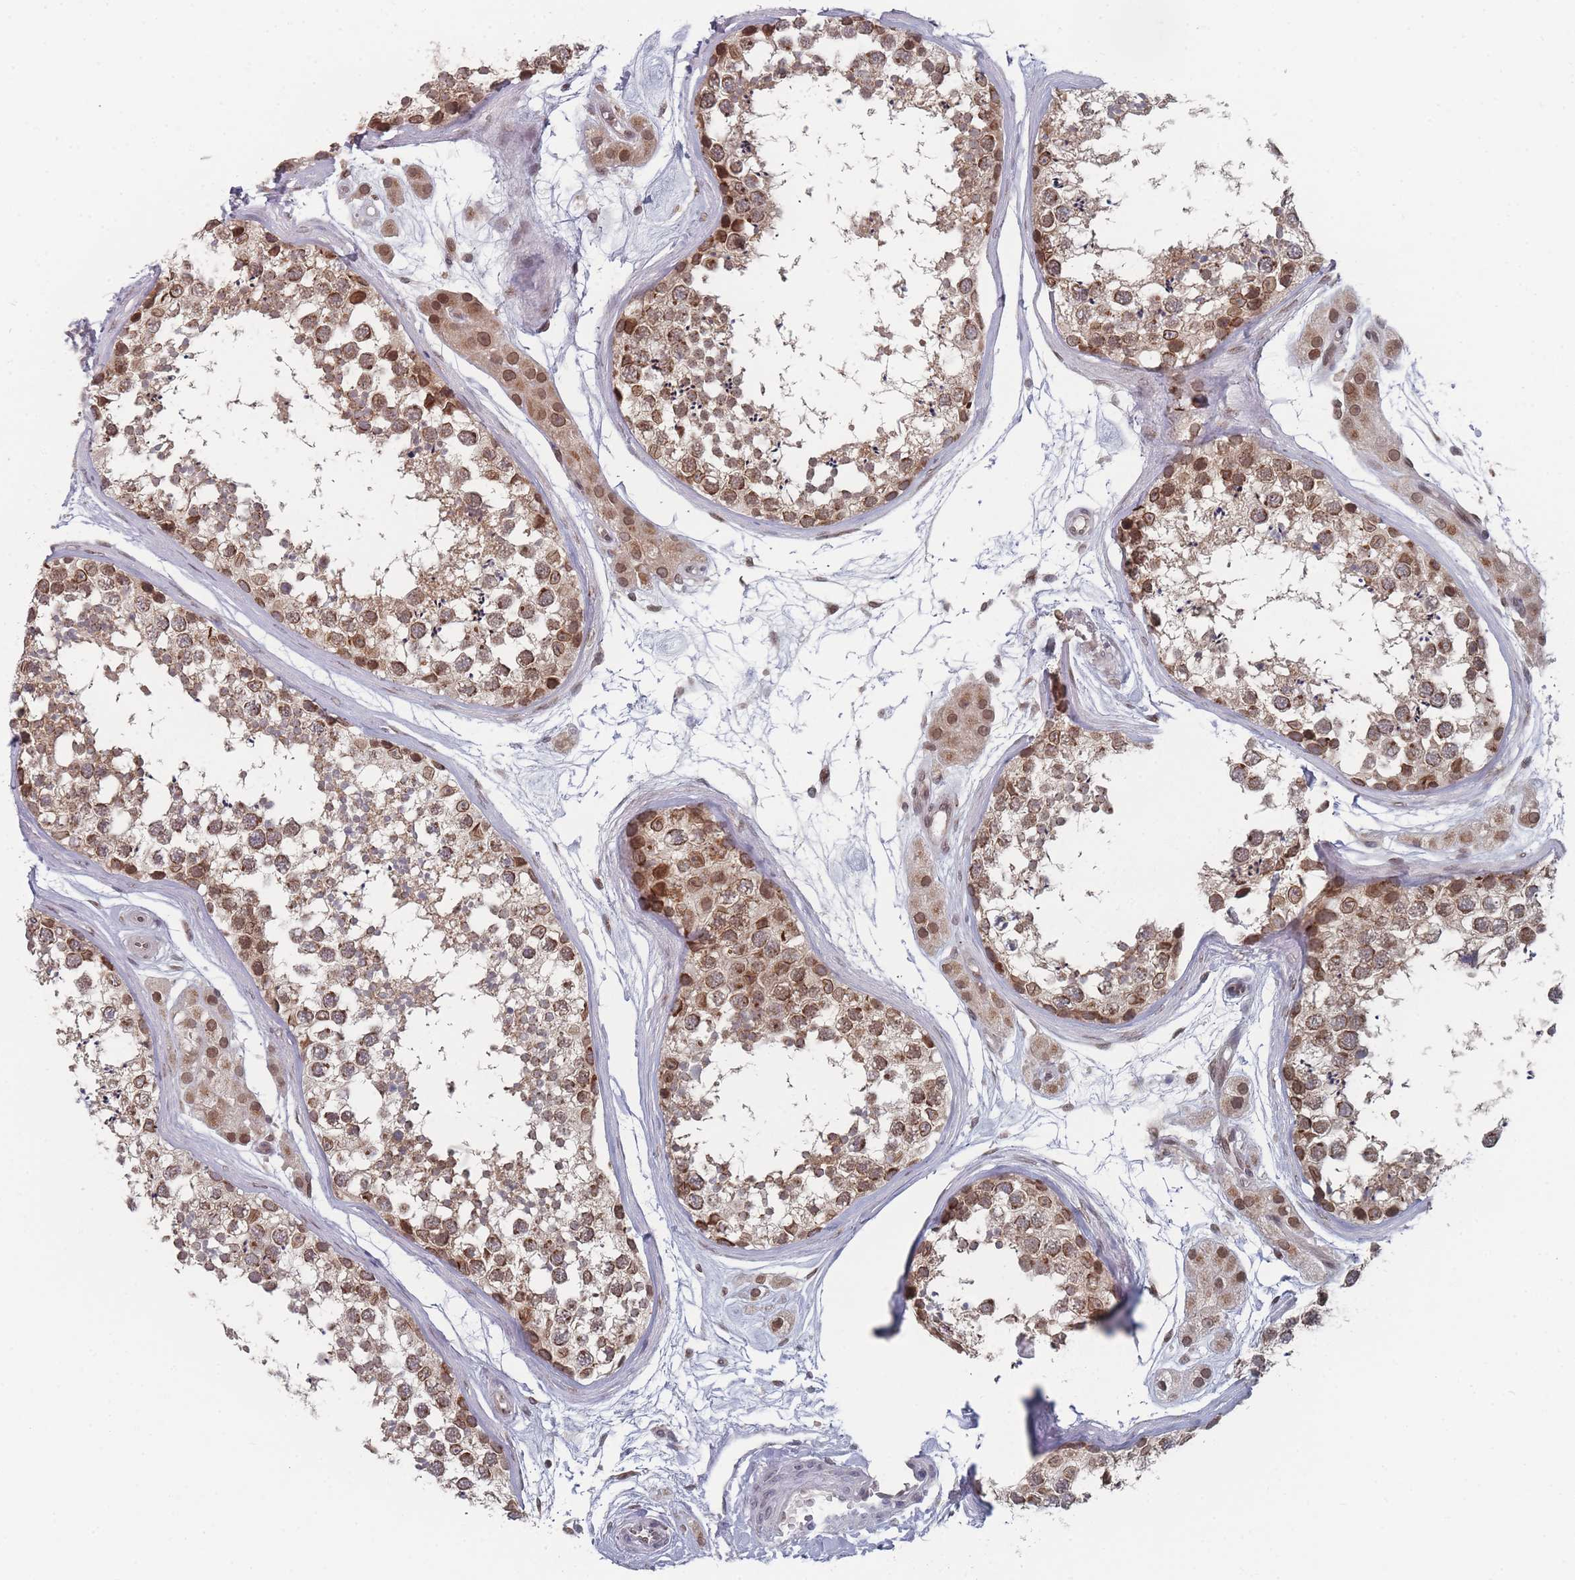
{"staining": {"intensity": "moderate", "quantity": ">75%", "location": "cytoplasmic/membranous,nuclear"}, "tissue": "testis", "cell_type": "Cells in seminiferous ducts", "image_type": "normal", "snomed": [{"axis": "morphology", "description": "Normal tissue, NOS"}, {"axis": "topography", "description": "Testis"}], "caption": "DAB immunohistochemical staining of unremarkable testis exhibits moderate cytoplasmic/membranous,nuclear protein expression in about >75% of cells in seminiferous ducts.", "gene": "TBC1D25", "patient": {"sex": "male", "age": 56}}